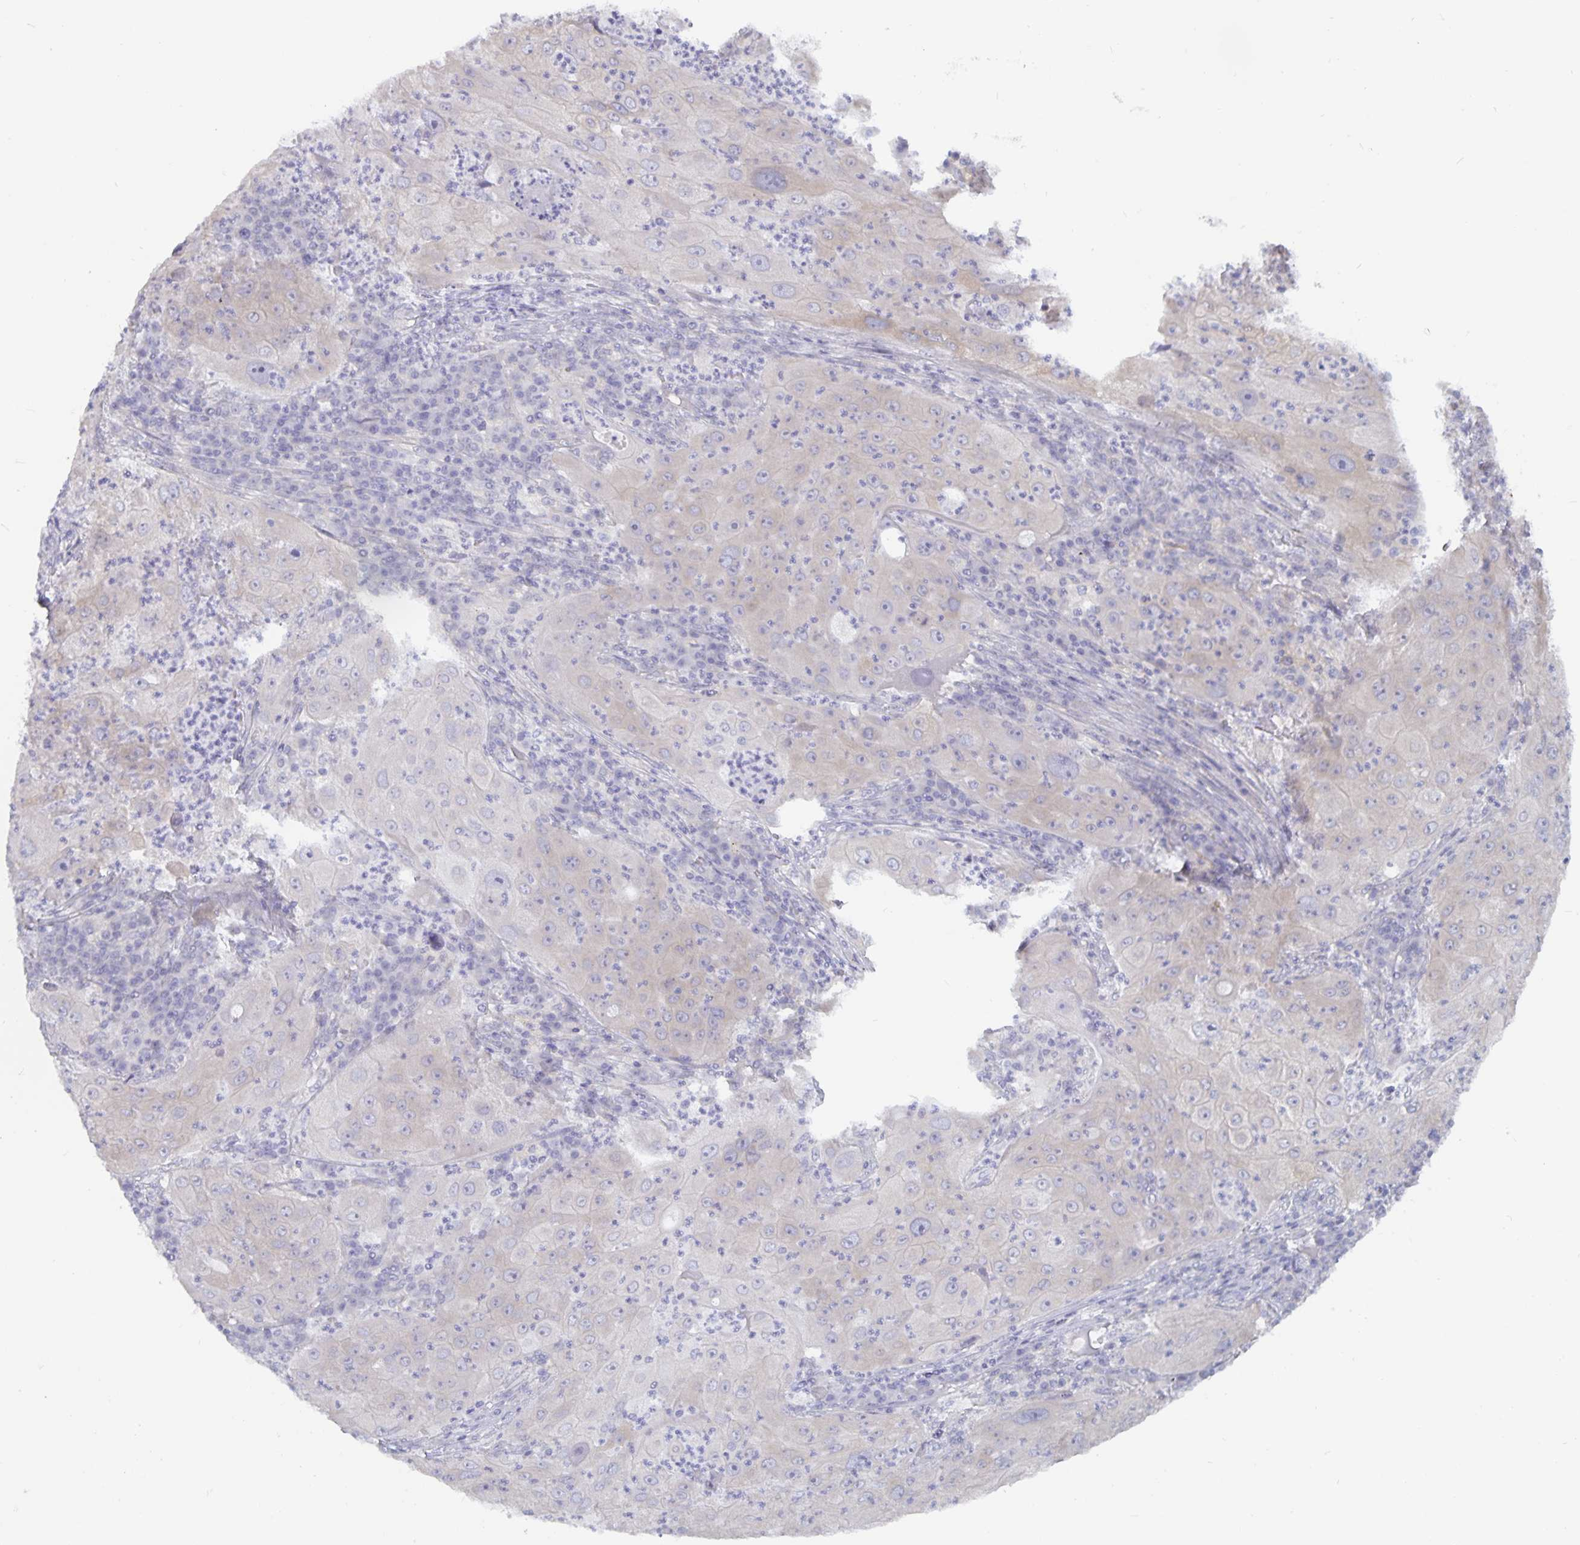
{"staining": {"intensity": "weak", "quantity": "<25%", "location": "cytoplasmic/membranous"}, "tissue": "lung cancer", "cell_type": "Tumor cells", "image_type": "cancer", "snomed": [{"axis": "morphology", "description": "Squamous cell carcinoma, NOS"}, {"axis": "topography", "description": "Lung"}], "caption": "Histopathology image shows no protein expression in tumor cells of lung squamous cell carcinoma tissue.", "gene": "PLCB3", "patient": {"sex": "female", "age": 59}}